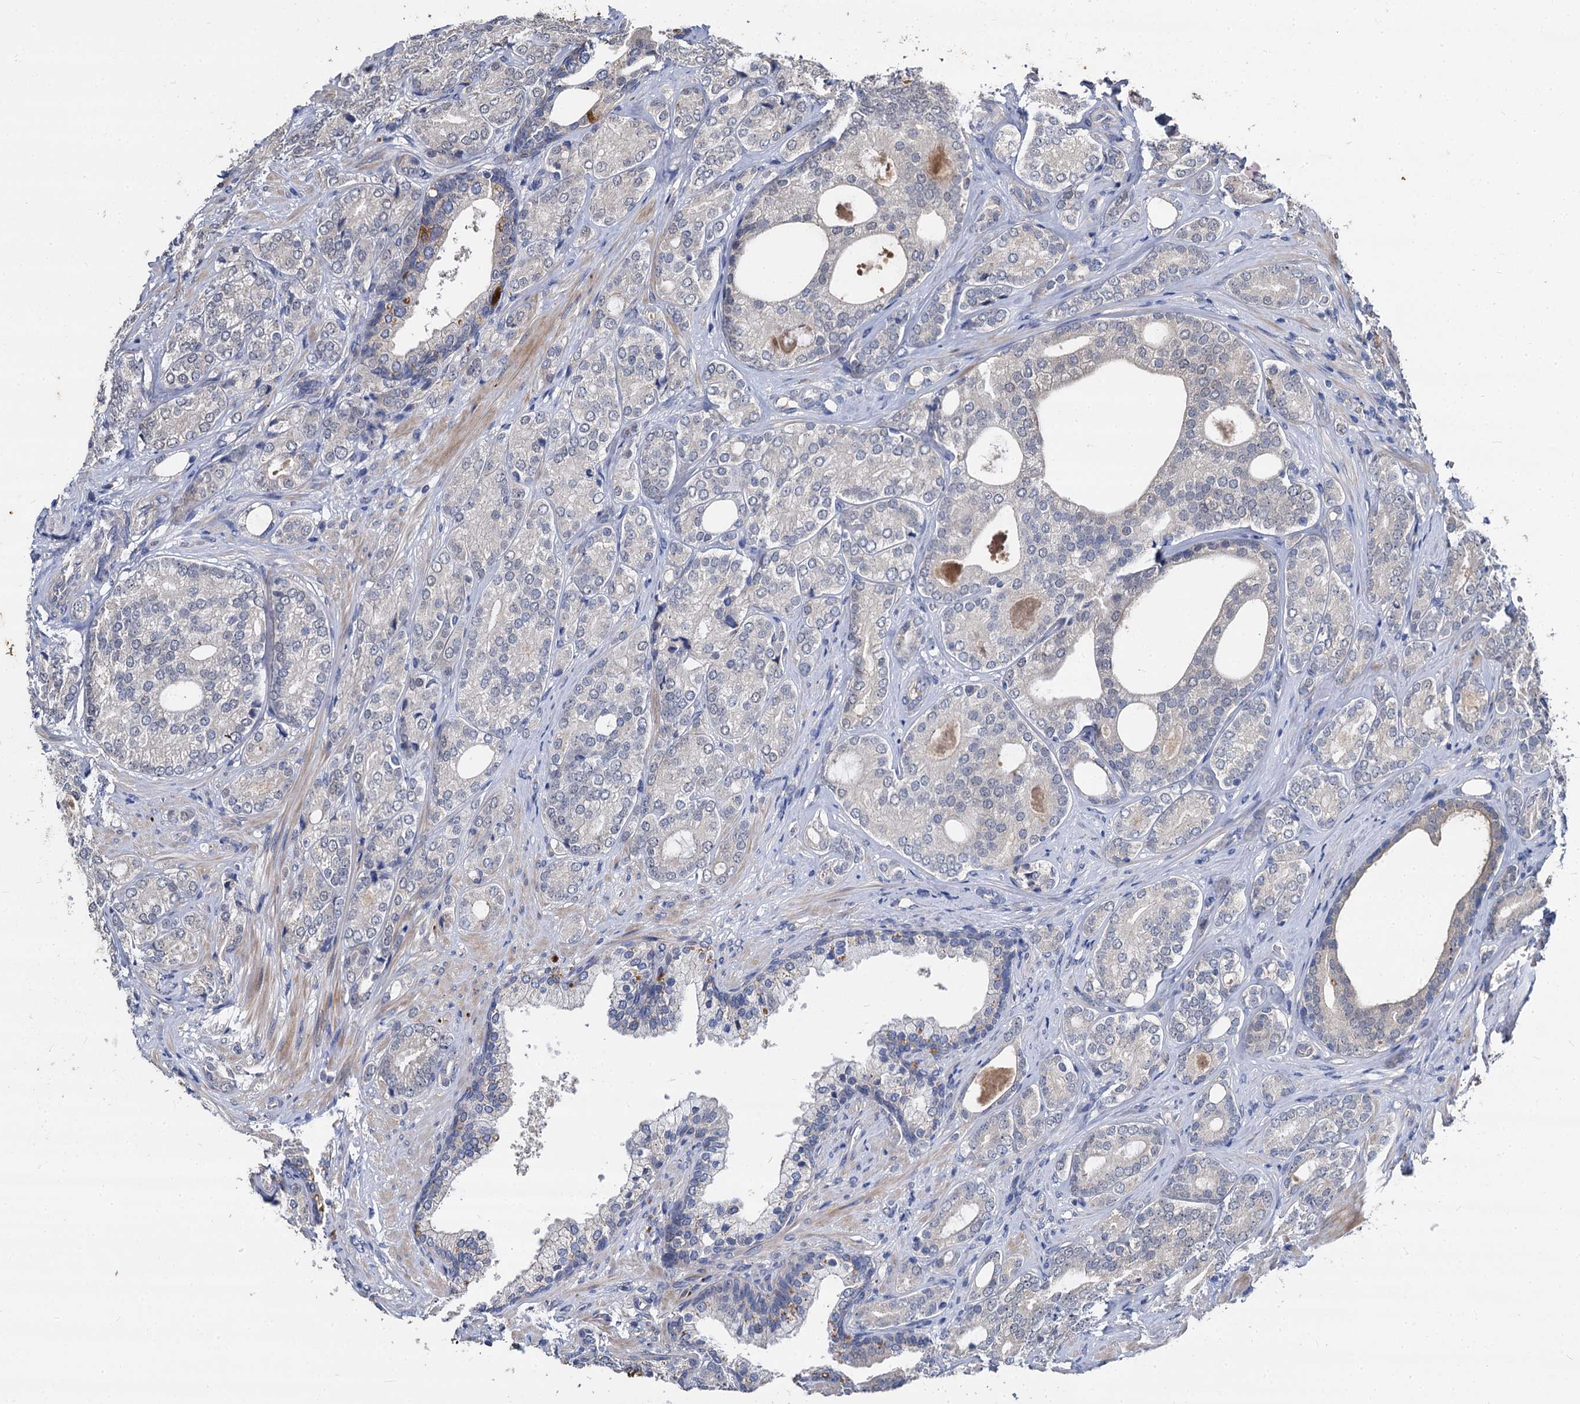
{"staining": {"intensity": "negative", "quantity": "none", "location": "none"}, "tissue": "prostate cancer", "cell_type": "Tumor cells", "image_type": "cancer", "snomed": [{"axis": "morphology", "description": "Adenocarcinoma, High grade"}, {"axis": "topography", "description": "Prostate"}], "caption": "An immunohistochemistry photomicrograph of prostate cancer is shown. There is no staining in tumor cells of prostate cancer. The staining is performed using DAB (3,3'-diaminobenzidine) brown chromogen with nuclei counter-stained in using hematoxylin.", "gene": "CCDC184", "patient": {"sex": "male", "age": 60}}